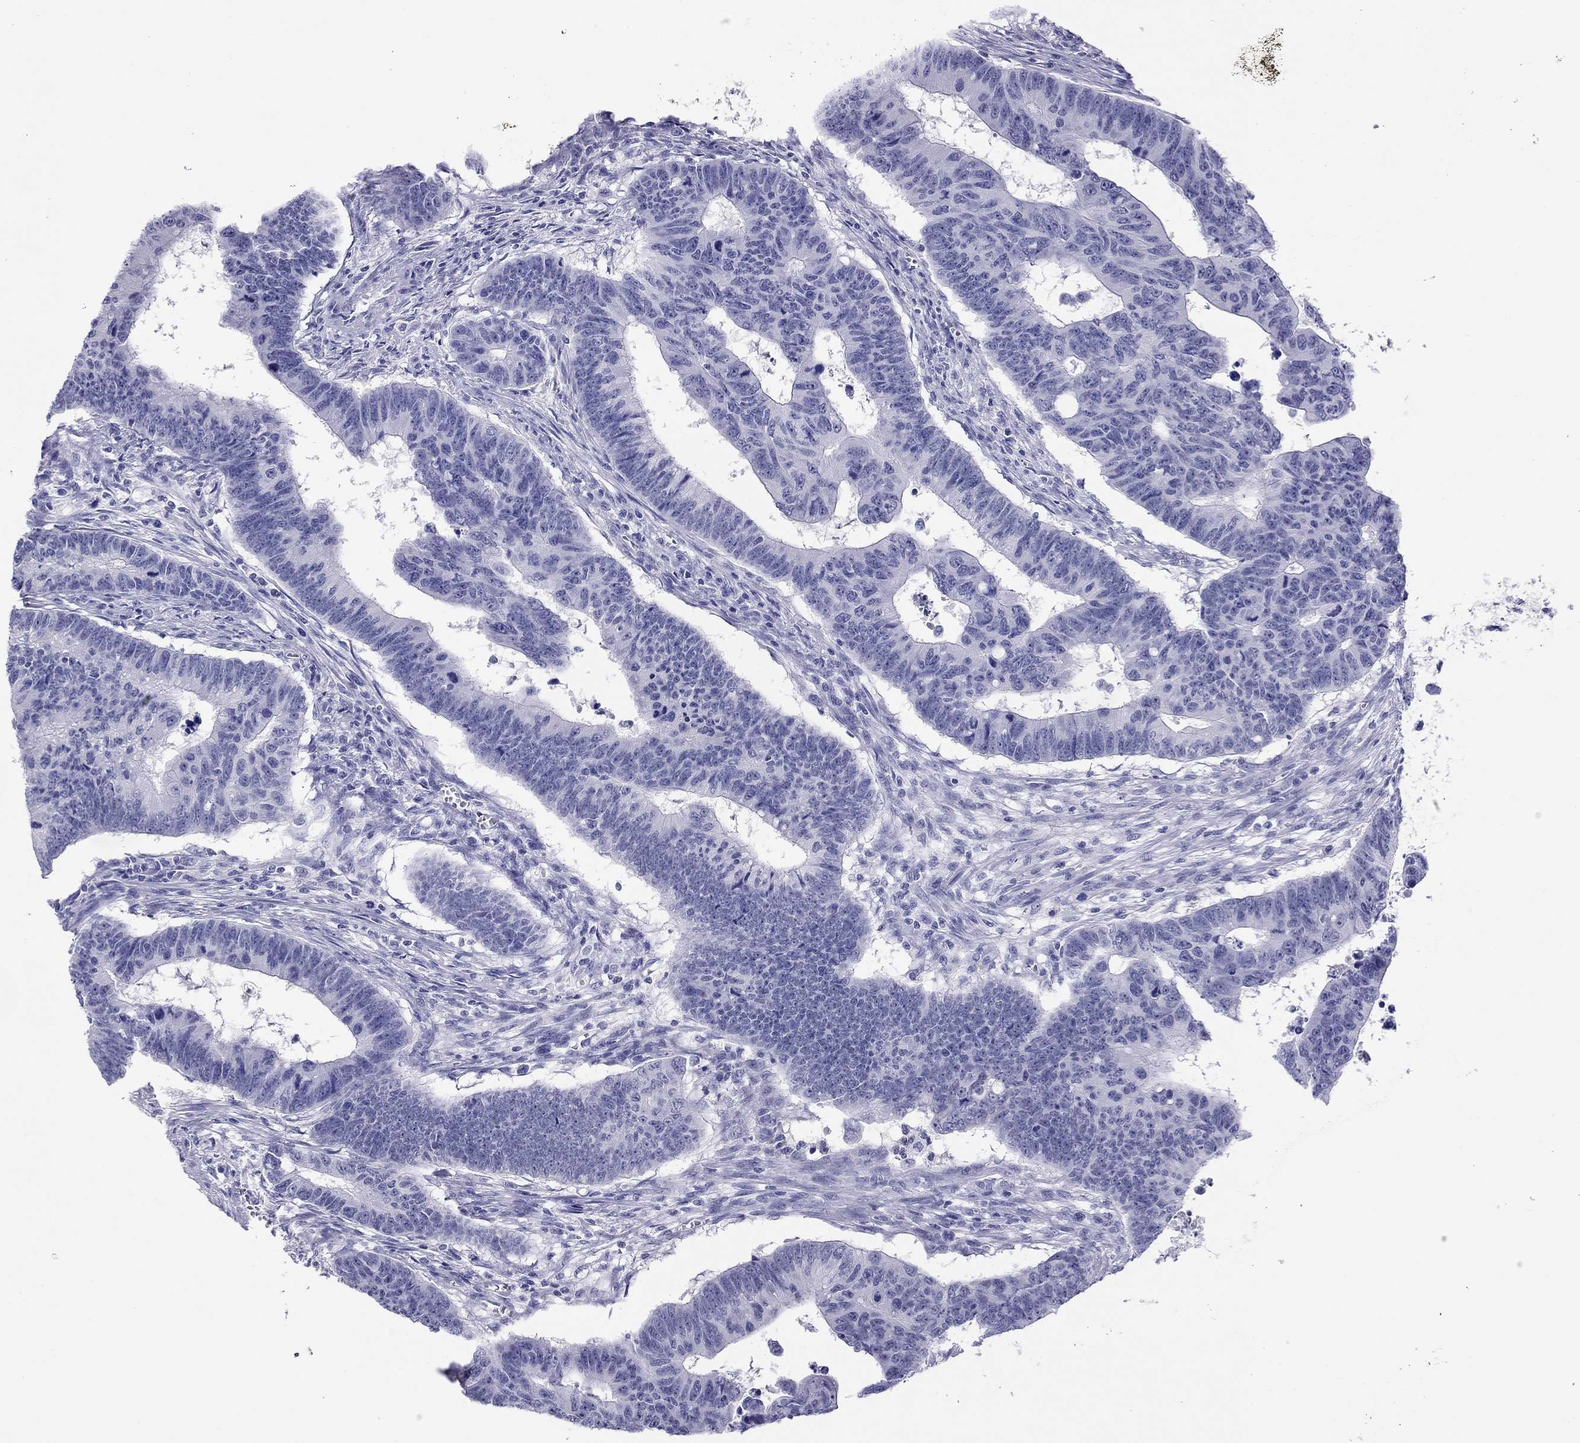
{"staining": {"intensity": "negative", "quantity": "none", "location": "none"}, "tissue": "colorectal cancer", "cell_type": "Tumor cells", "image_type": "cancer", "snomed": [{"axis": "morphology", "description": "Adenocarcinoma, NOS"}, {"axis": "topography", "description": "Appendix"}, {"axis": "topography", "description": "Colon"}, {"axis": "topography", "description": "Cecum"}, {"axis": "topography", "description": "Colon asc"}], "caption": "Immunohistochemical staining of colorectal cancer (adenocarcinoma) exhibits no significant staining in tumor cells.", "gene": "MYMX", "patient": {"sex": "female", "age": 85}}